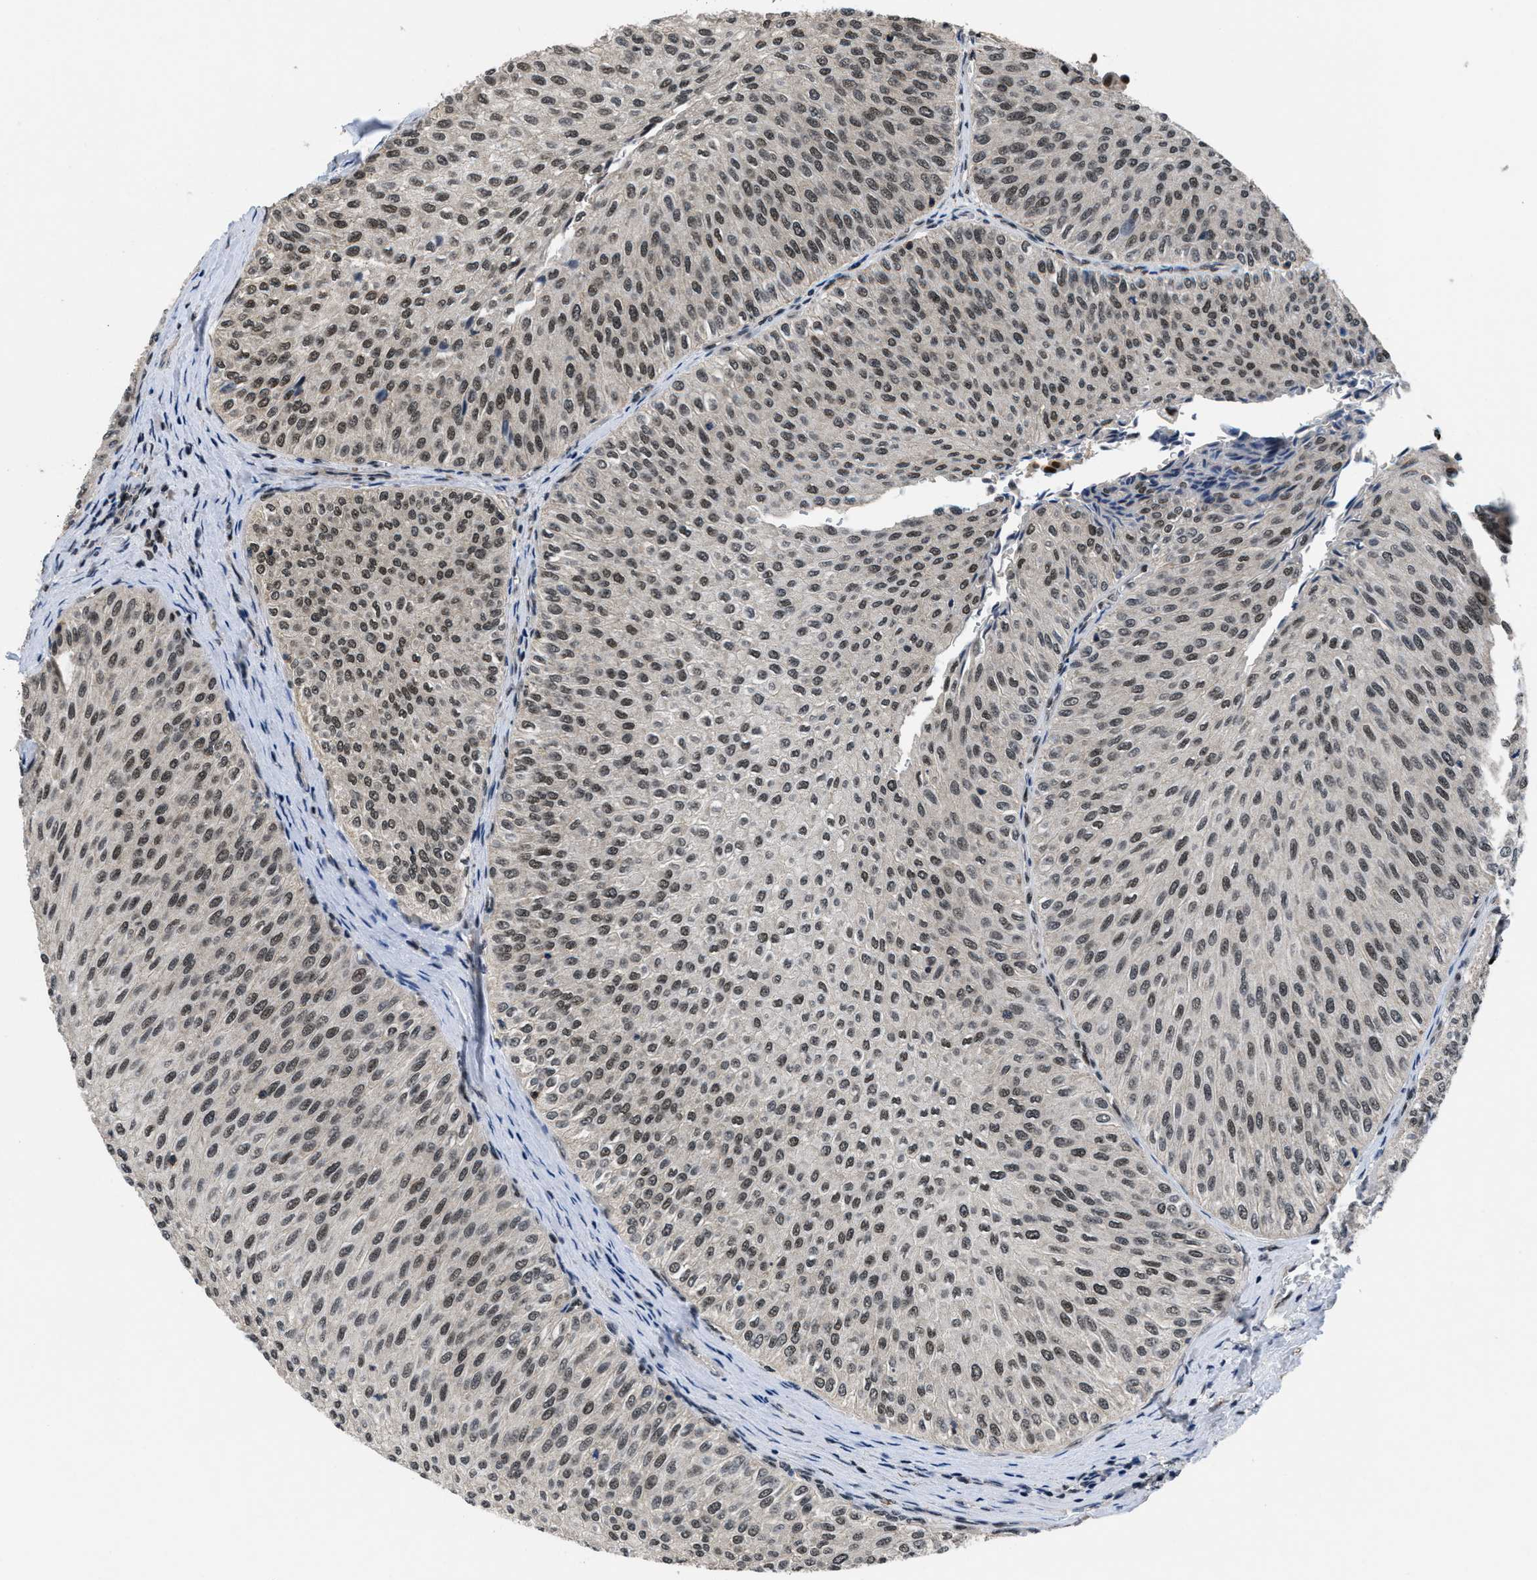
{"staining": {"intensity": "moderate", "quantity": ">75%", "location": "nuclear"}, "tissue": "urothelial cancer", "cell_type": "Tumor cells", "image_type": "cancer", "snomed": [{"axis": "morphology", "description": "Urothelial carcinoma, Low grade"}, {"axis": "topography", "description": "Urinary bladder"}], "caption": "High-power microscopy captured an immunohistochemistry photomicrograph of urothelial cancer, revealing moderate nuclear staining in approximately >75% of tumor cells.", "gene": "CUL4B", "patient": {"sex": "male", "age": 78}}